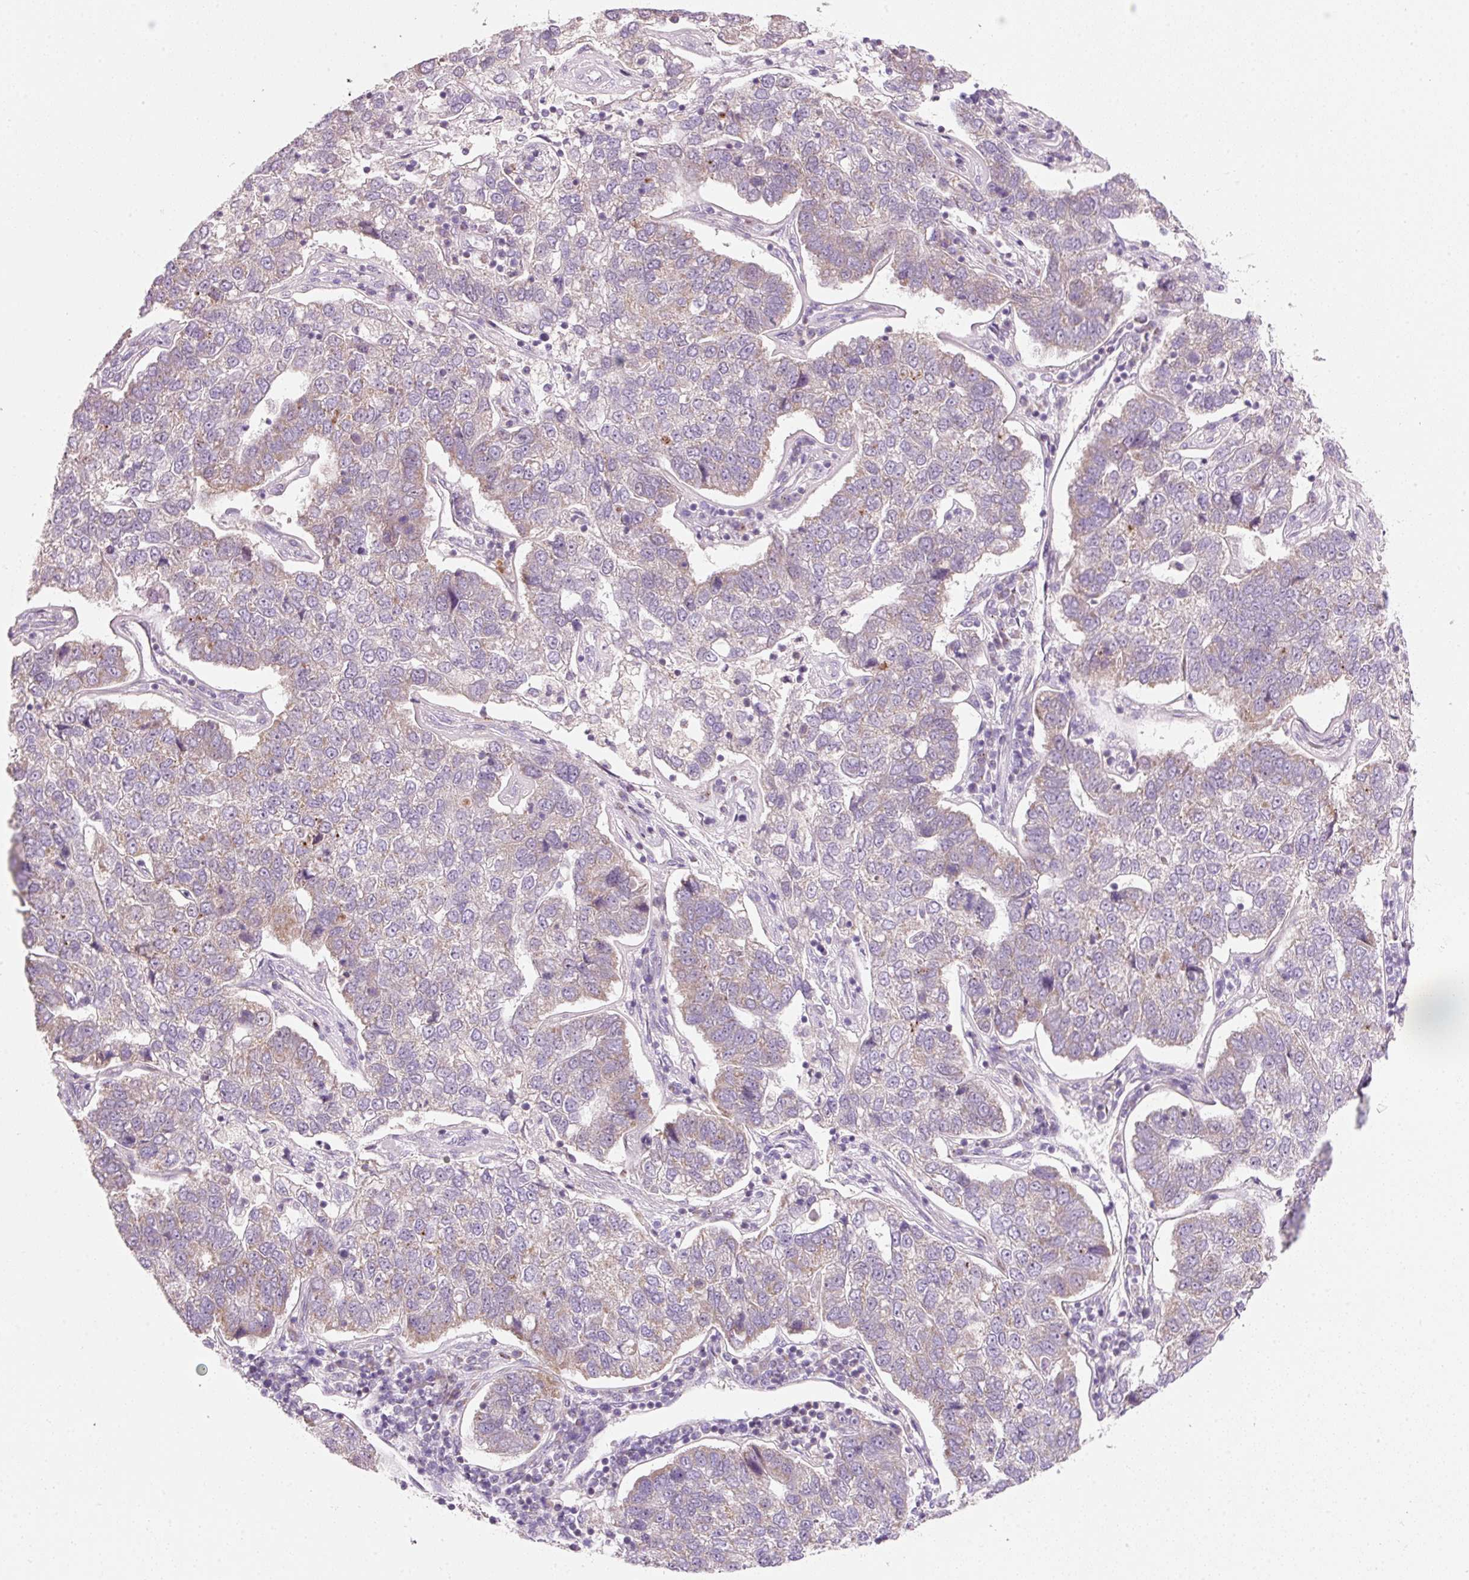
{"staining": {"intensity": "weak", "quantity": "<25%", "location": "cytoplasmic/membranous"}, "tissue": "pancreatic cancer", "cell_type": "Tumor cells", "image_type": "cancer", "snomed": [{"axis": "morphology", "description": "Adenocarcinoma, NOS"}, {"axis": "topography", "description": "Pancreas"}], "caption": "This is an IHC histopathology image of pancreatic cancer (adenocarcinoma). There is no positivity in tumor cells.", "gene": "FAM78B", "patient": {"sex": "female", "age": 61}}